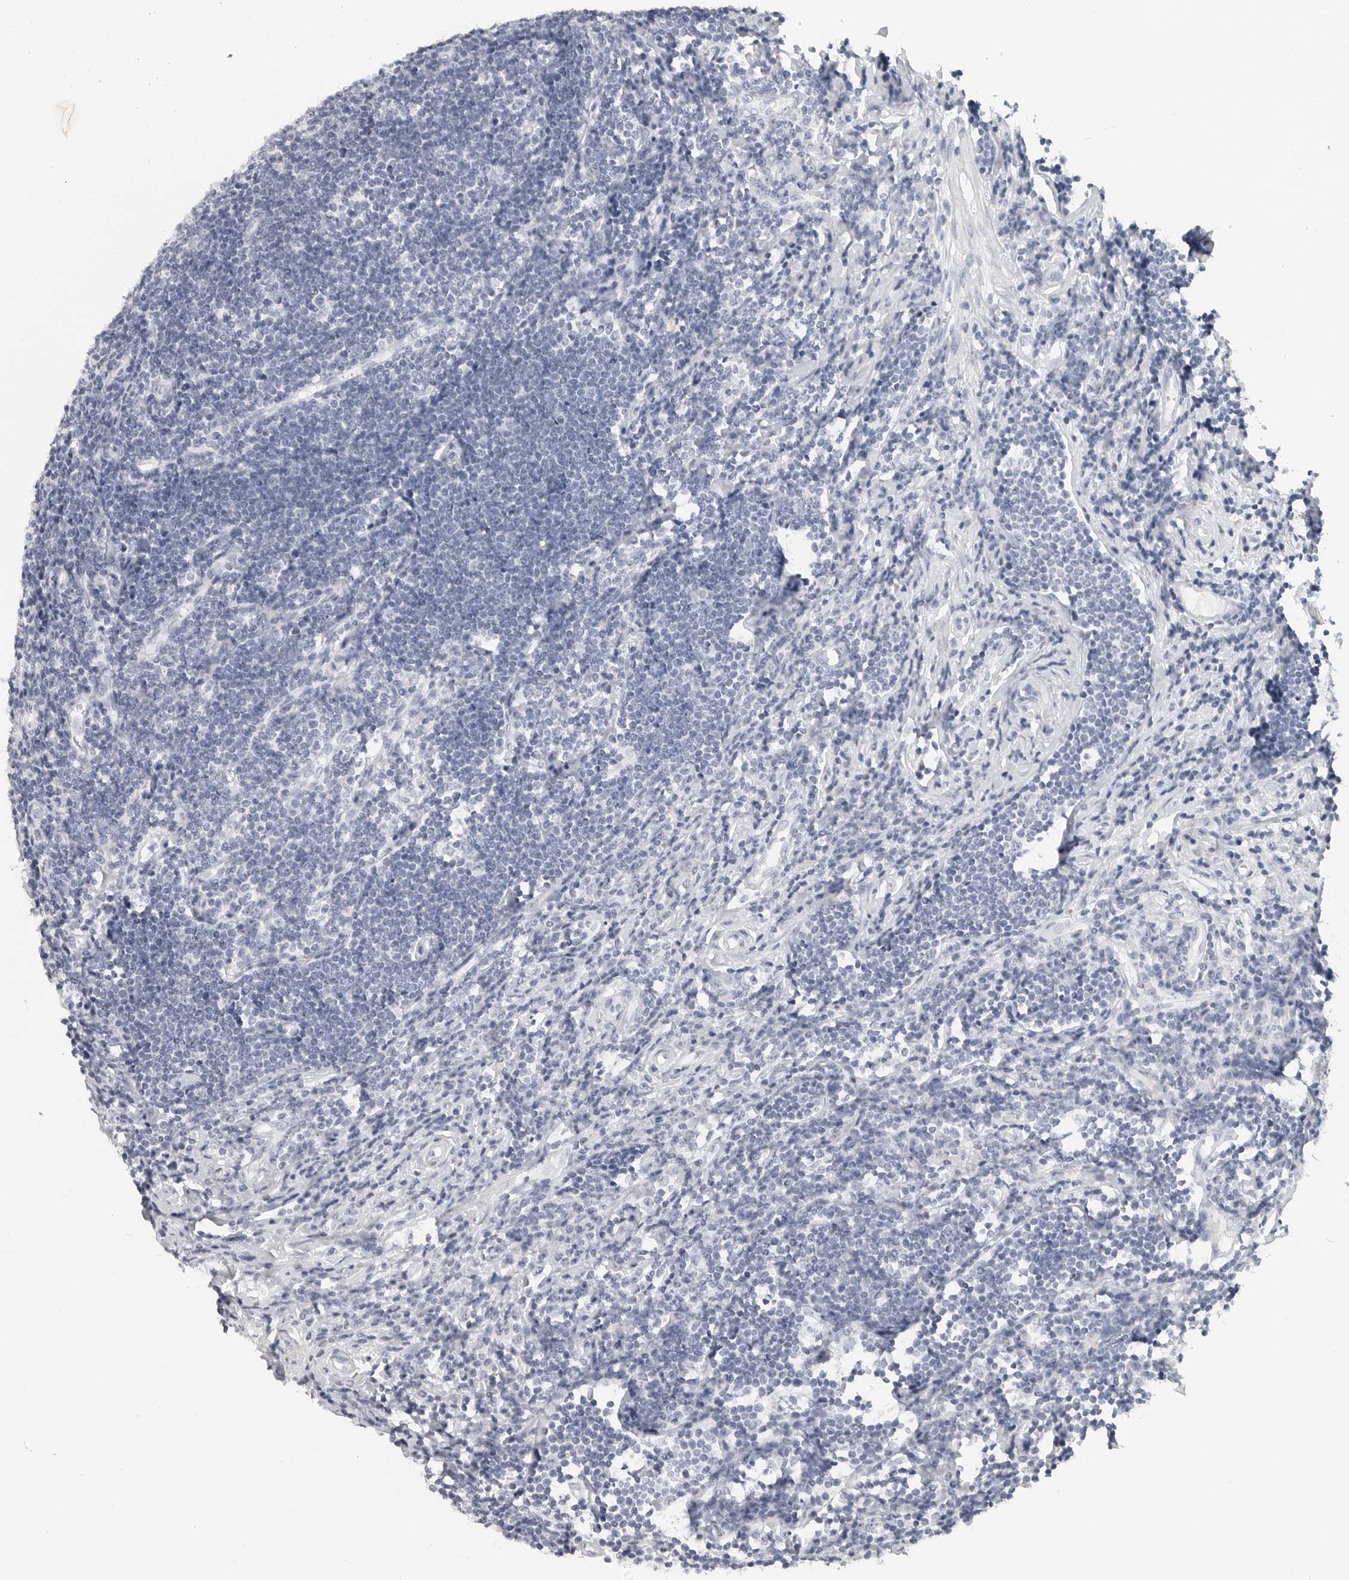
{"staining": {"intensity": "negative", "quantity": "none", "location": "none"}, "tissue": "appendix", "cell_type": "Glandular cells", "image_type": "normal", "snomed": [{"axis": "morphology", "description": "Normal tissue, NOS"}, {"axis": "topography", "description": "Appendix"}], "caption": "A high-resolution photomicrograph shows immunohistochemistry (IHC) staining of normal appendix, which shows no significant staining in glandular cells.", "gene": "LY6D", "patient": {"sex": "female", "age": 54}}